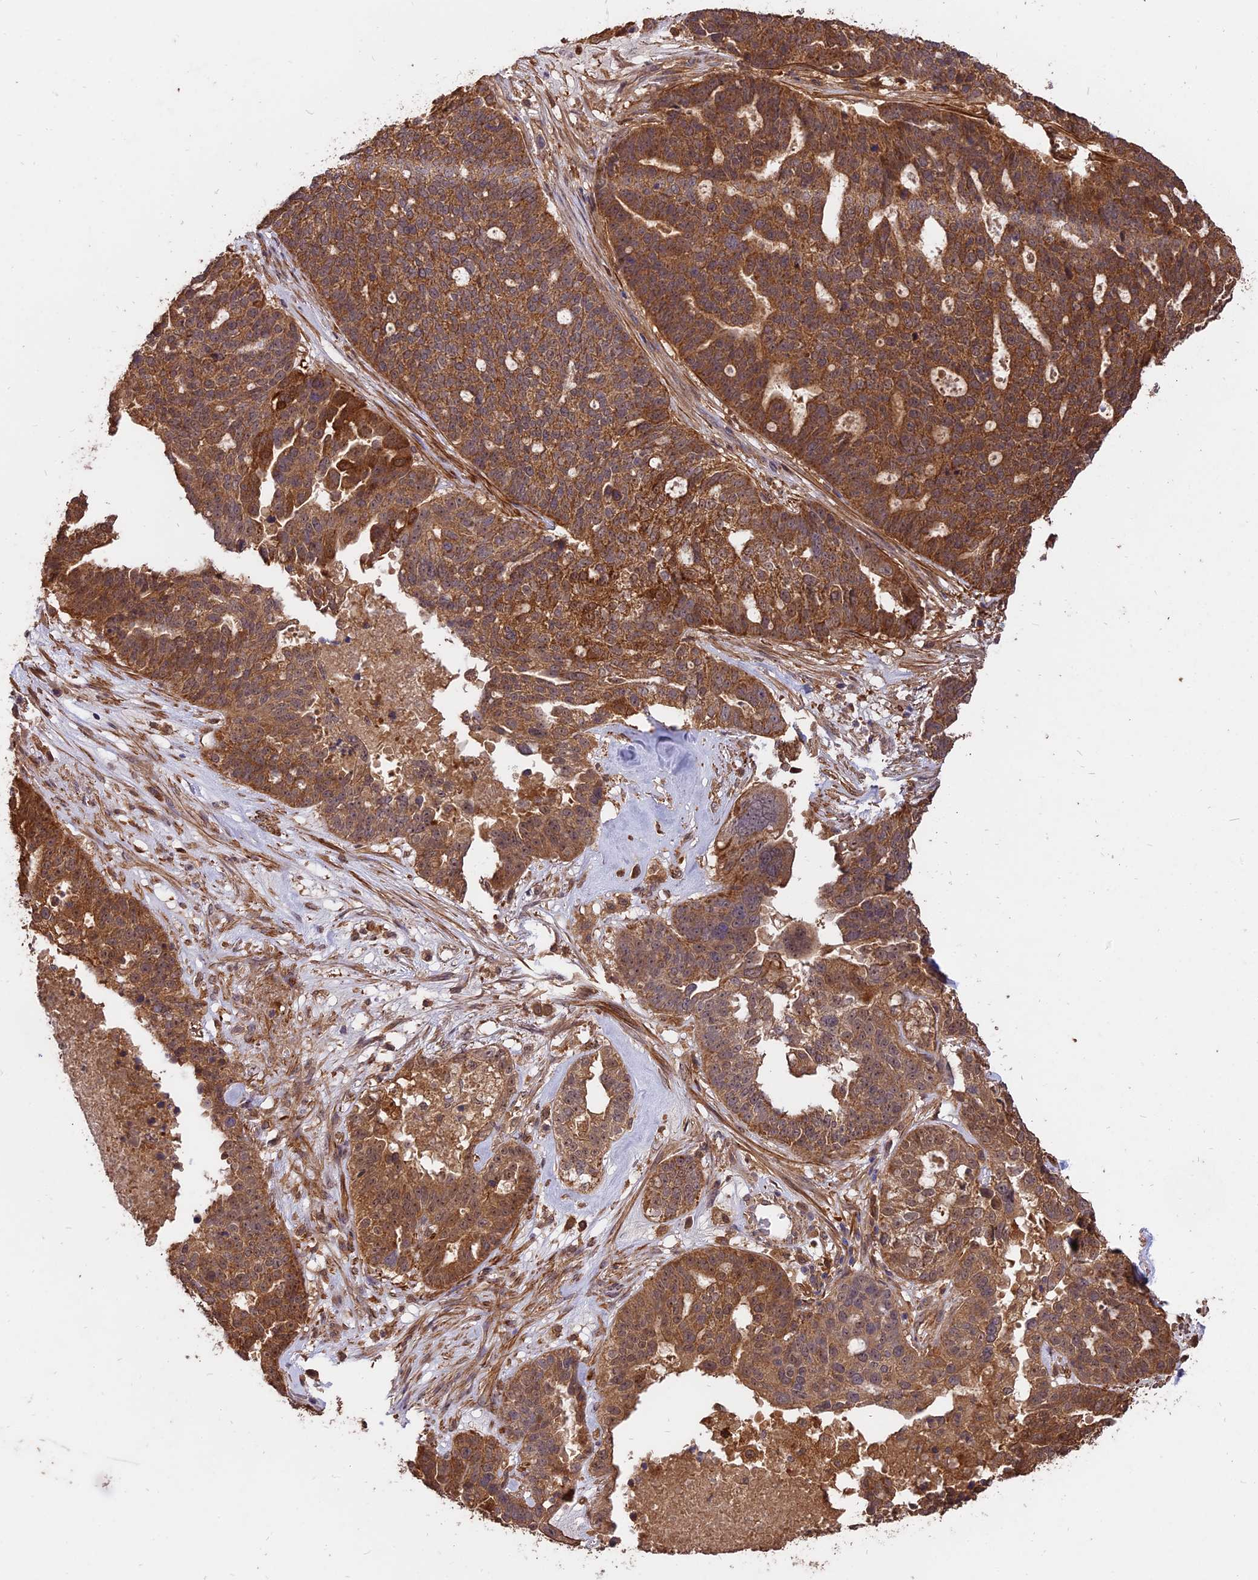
{"staining": {"intensity": "moderate", "quantity": ">75%", "location": "cytoplasmic/membranous"}, "tissue": "ovarian cancer", "cell_type": "Tumor cells", "image_type": "cancer", "snomed": [{"axis": "morphology", "description": "Cystadenocarcinoma, serous, NOS"}, {"axis": "topography", "description": "Ovary"}], "caption": "A brown stain highlights moderate cytoplasmic/membranous positivity of a protein in human ovarian cancer (serous cystadenocarcinoma) tumor cells. Using DAB (3,3'-diaminobenzidine) (brown) and hematoxylin (blue) stains, captured at high magnification using brightfield microscopy.", "gene": "SAC3D1", "patient": {"sex": "female", "age": 59}}